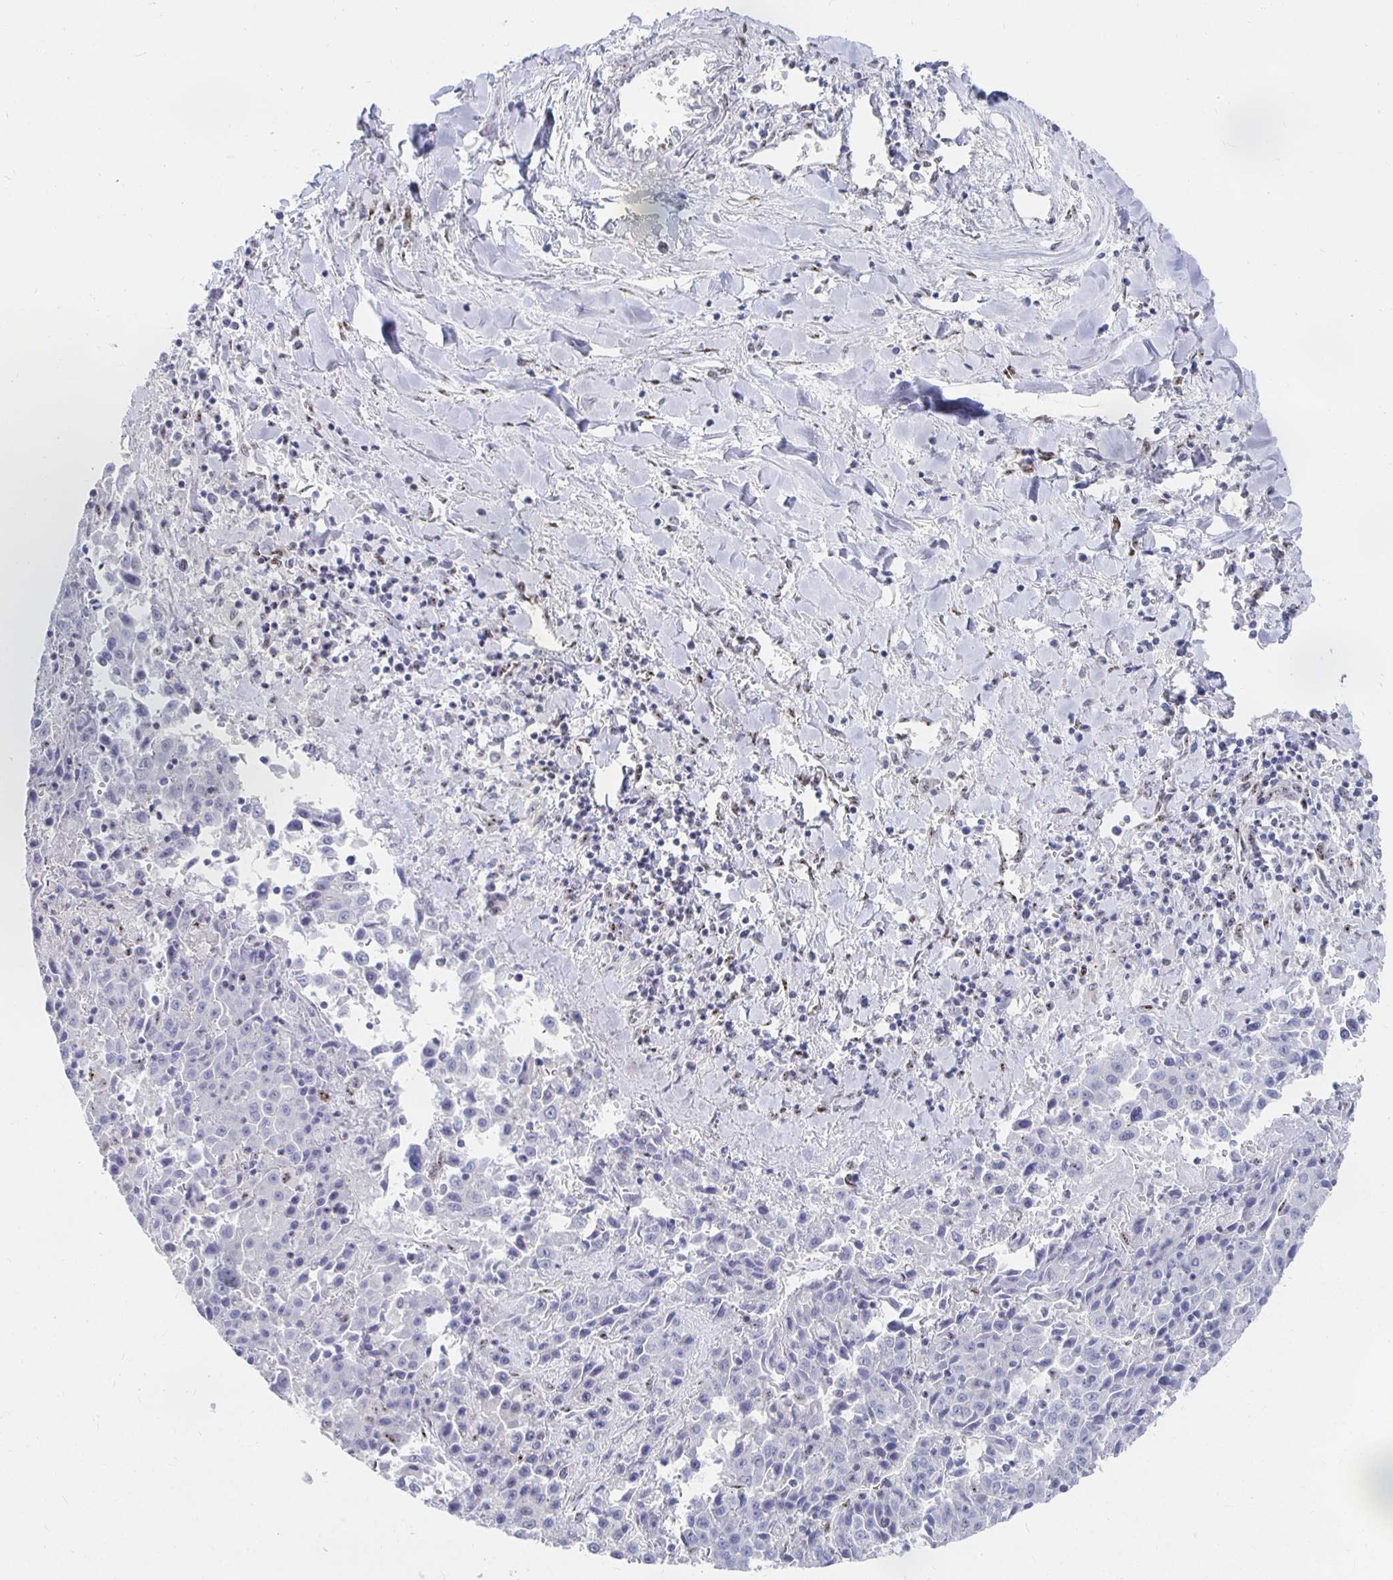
{"staining": {"intensity": "negative", "quantity": "none", "location": "none"}, "tissue": "liver cancer", "cell_type": "Tumor cells", "image_type": "cancer", "snomed": [{"axis": "morphology", "description": "Carcinoma, Hepatocellular, NOS"}, {"axis": "topography", "description": "Liver"}], "caption": "Immunohistochemistry (IHC) photomicrograph of neoplastic tissue: hepatocellular carcinoma (liver) stained with DAB demonstrates no significant protein positivity in tumor cells.", "gene": "CLIC3", "patient": {"sex": "female", "age": 53}}